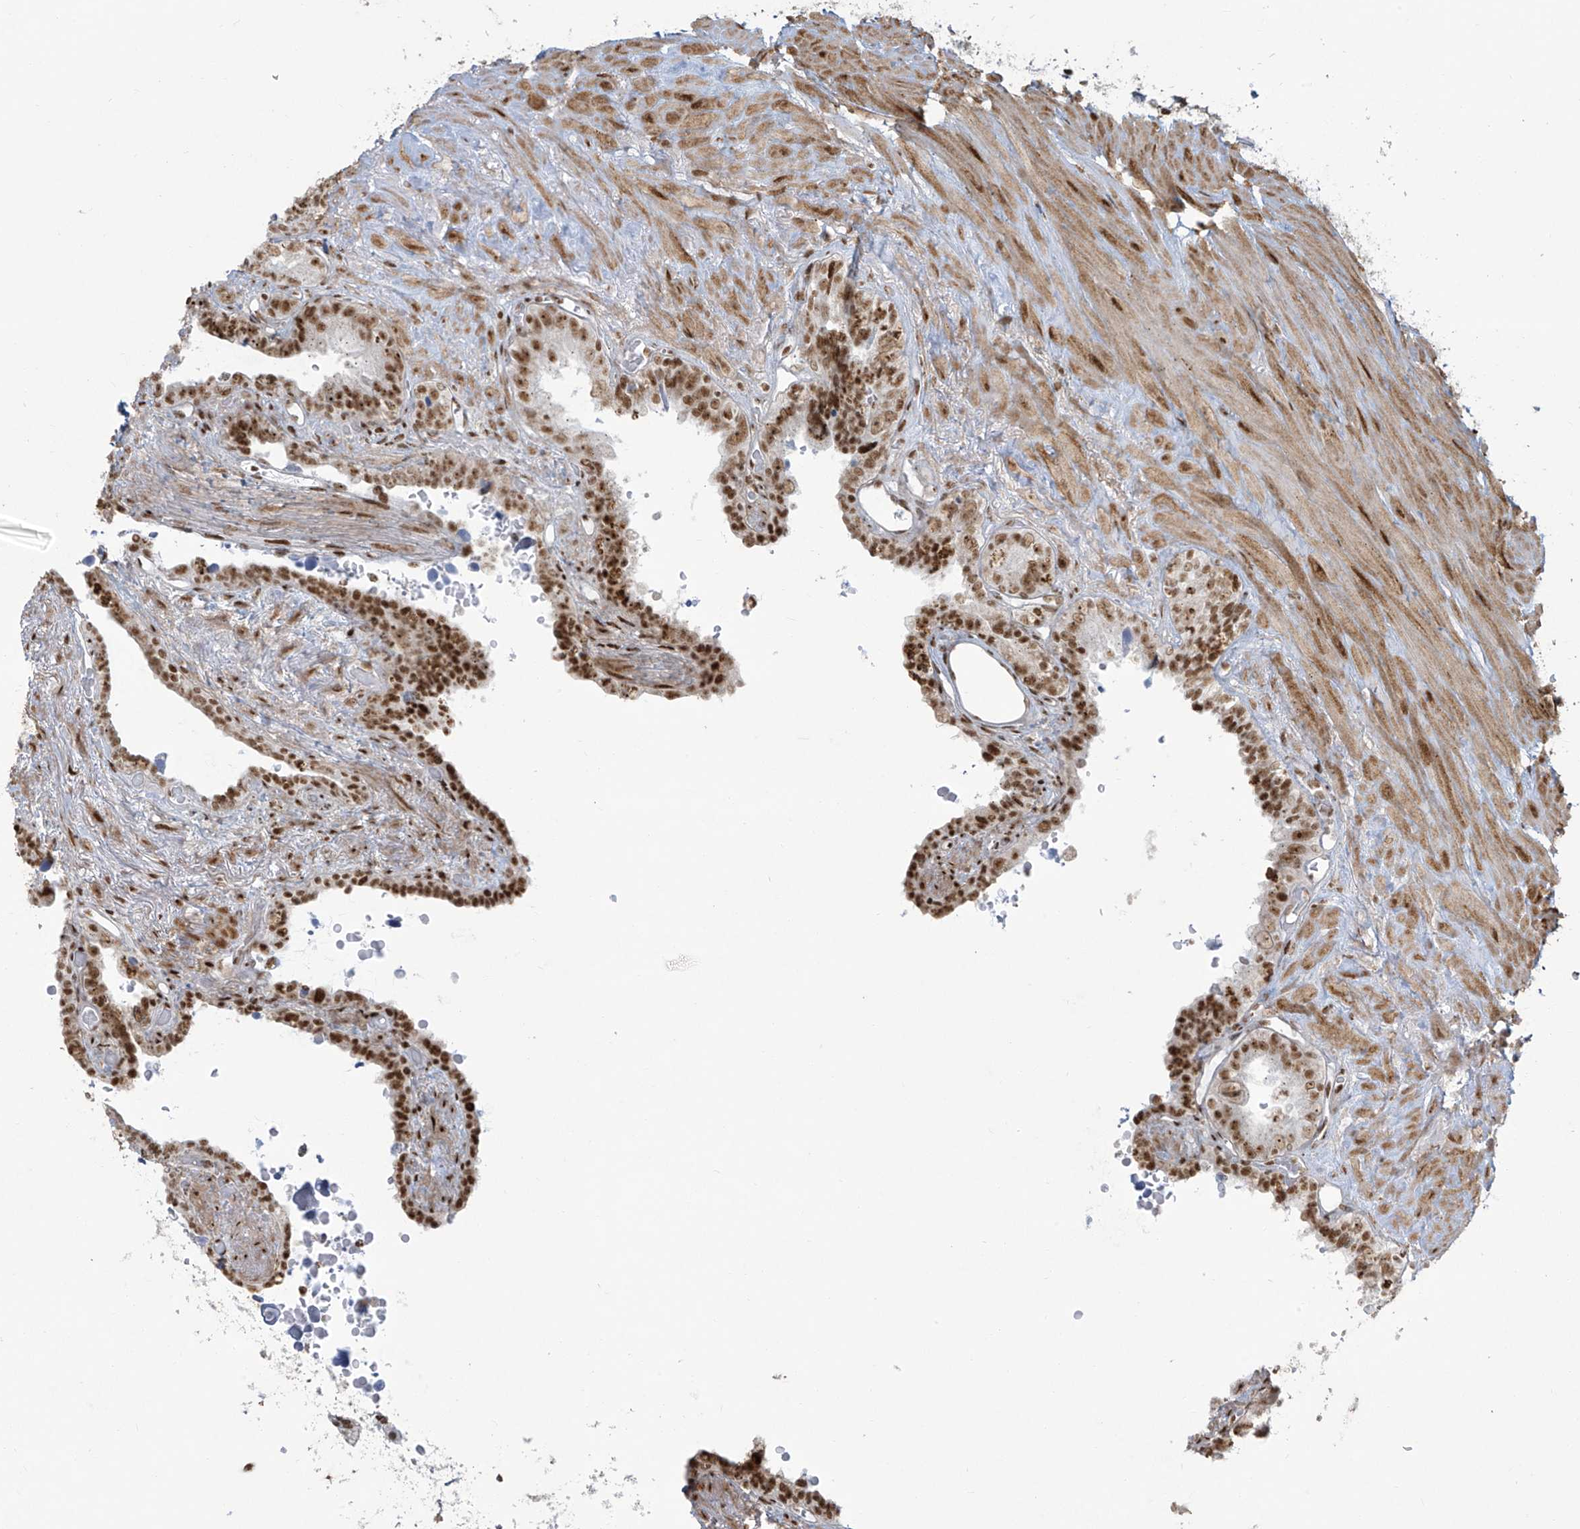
{"staining": {"intensity": "strong", "quantity": ">75%", "location": "nuclear"}, "tissue": "seminal vesicle", "cell_type": "Glandular cells", "image_type": "normal", "snomed": [{"axis": "morphology", "description": "Normal tissue, NOS"}, {"axis": "topography", "description": "Seminal veicle"}], "caption": "DAB (3,3'-diaminobenzidine) immunohistochemical staining of unremarkable seminal vesicle displays strong nuclear protein staining in approximately >75% of glandular cells. (DAB = brown stain, brightfield microscopy at high magnification).", "gene": "MS4A6A", "patient": {"sex": "male", "age": 80}}